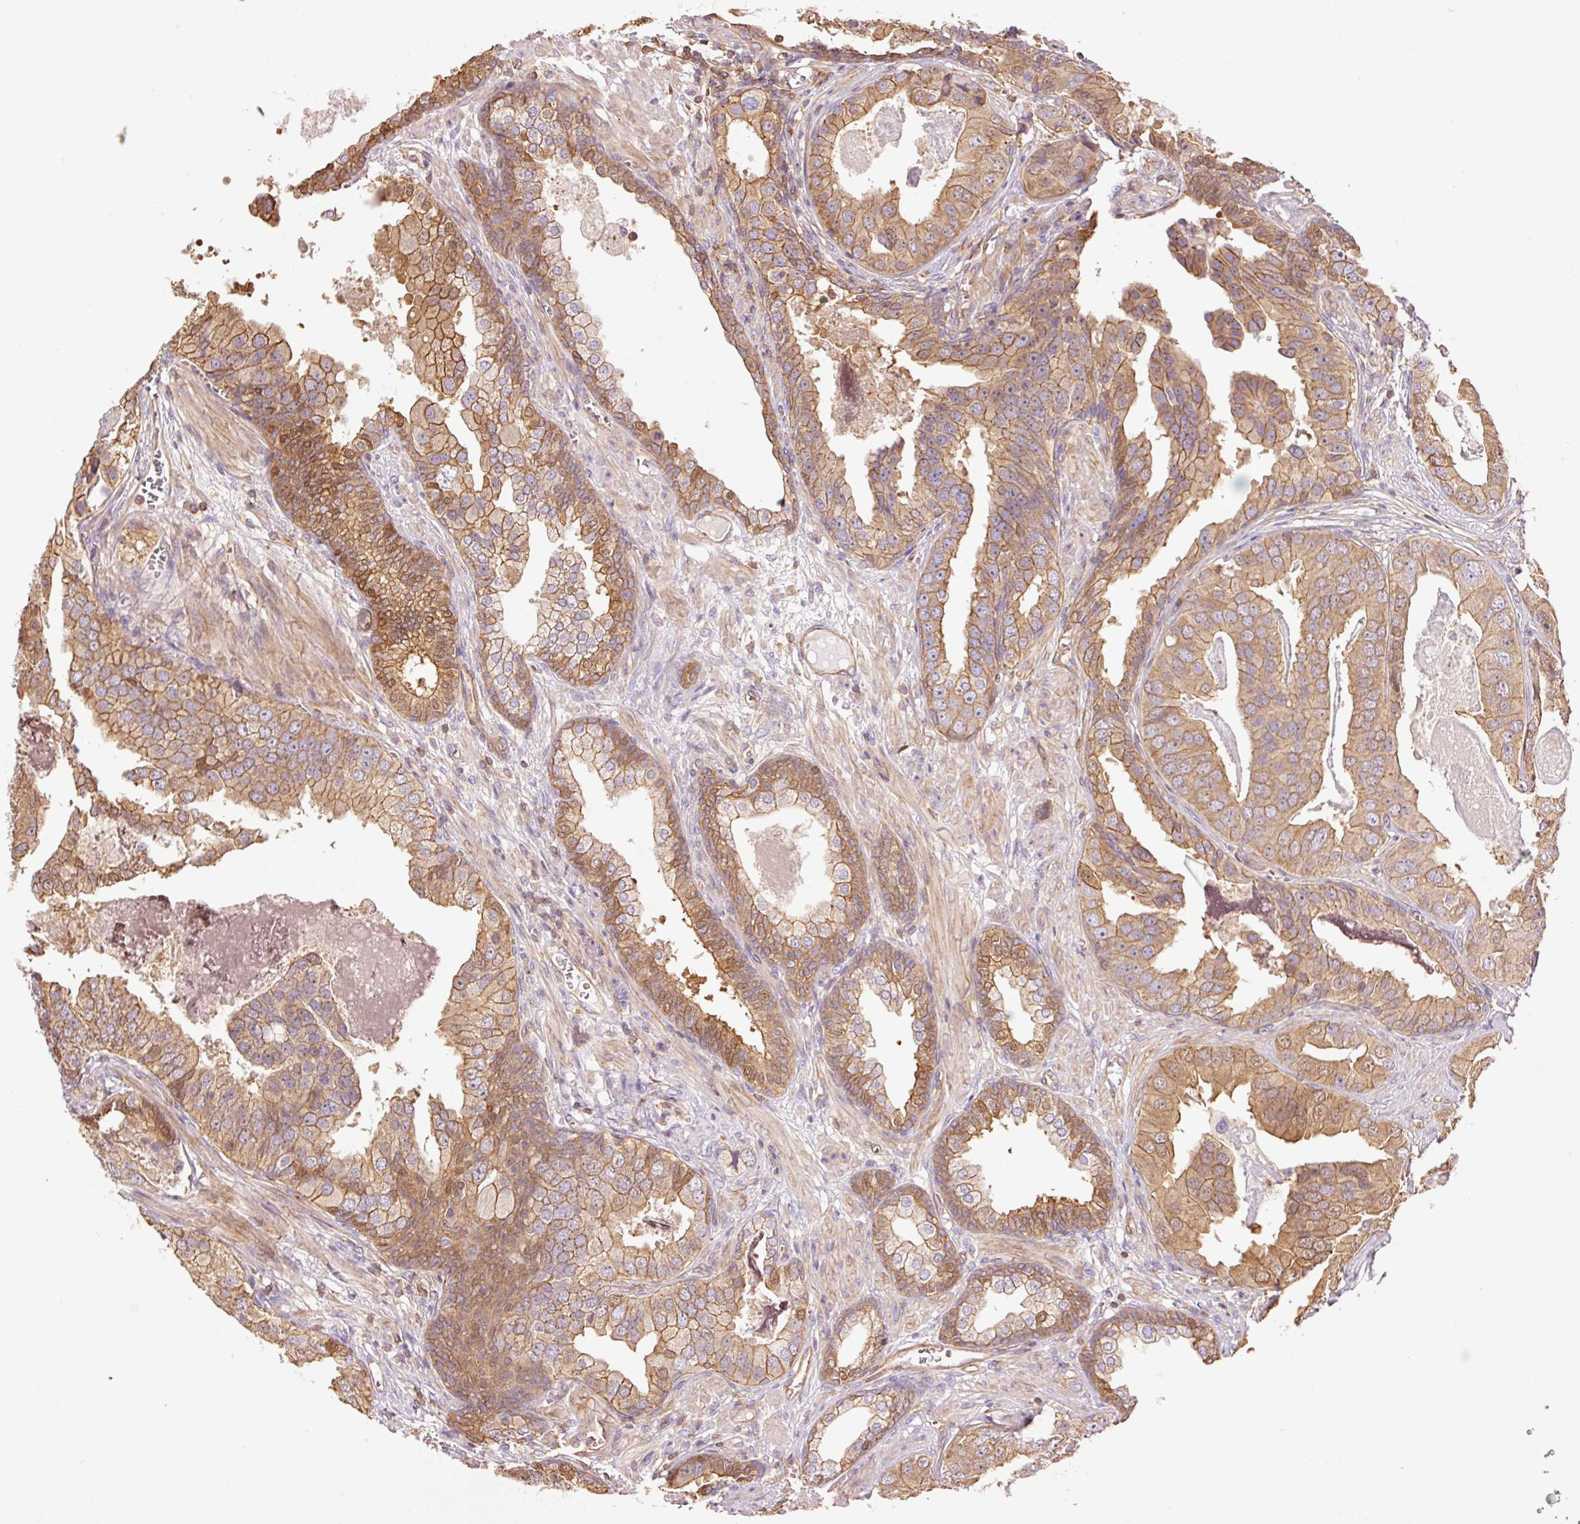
{"staining": {"intensity": "moderate", "quantity": ">75%", "location": "cytoplasmic/membranous"}, "tissue": "prostate cancer", "cell_type": "Tumor cells", "image_type": "cancer", "snomed": [{"axis": "morphology", "description": "Adenocarcinoma, High grade"}, {"axis": "topography", "description": "Prostate"}], "caption": "Approximately >75% of tumor cells in human prostate adenocarcinoma (high-grade) display moderate cytoplasmic/membranous protein staining as visualized by brown immunohistochemical staining.", "gene": "PPP1R1B", "patient": {"sex": "male", "age": 71}}